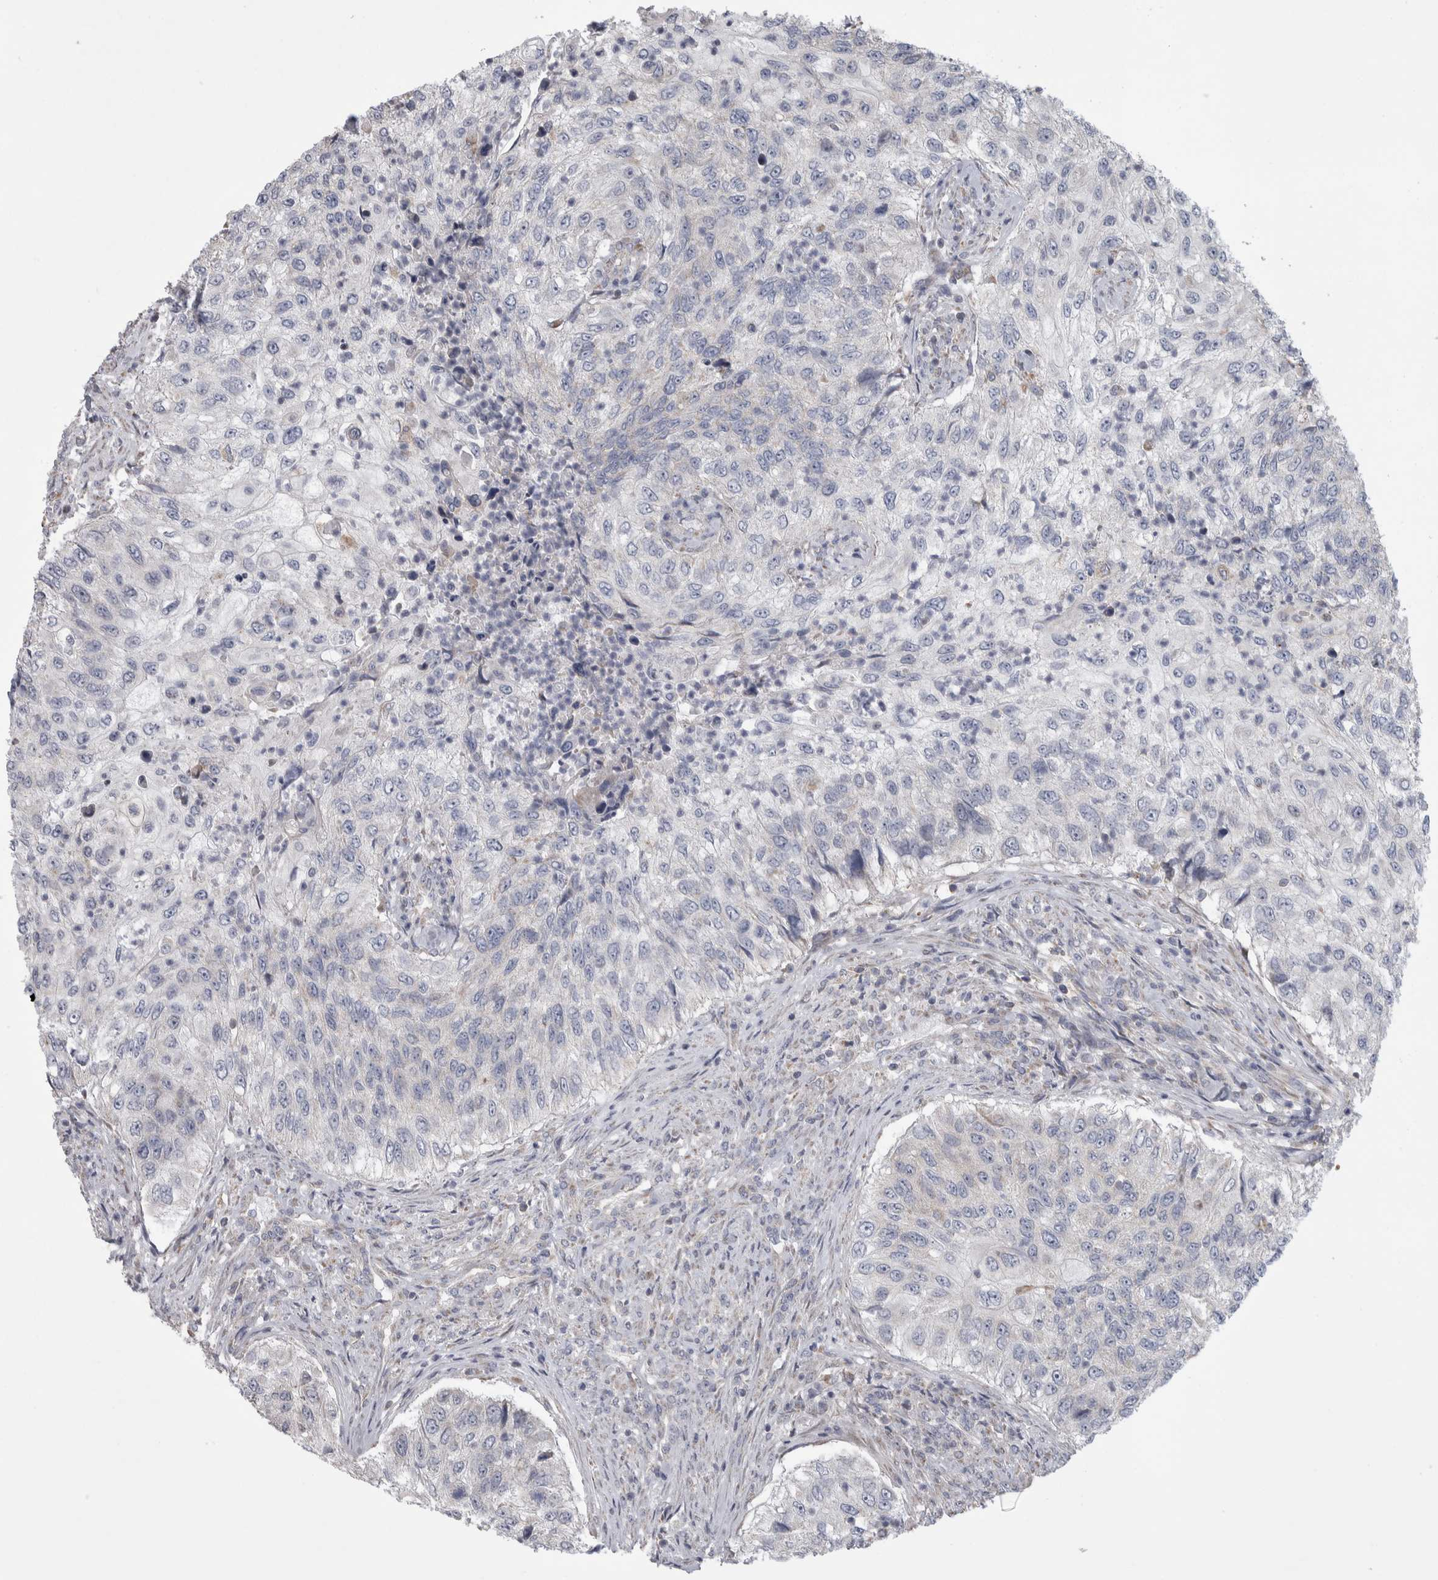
{"staining": {"intensity": "negative", "quantity": "none", "location": "none"}, "tissue": "urothelial cancer", "cell_type": "Tumor cells", "image_type": "cancer", "snomed": [{"axis": "morphology", "description": "Urothelial carcinoma, High grade"}, {"axis": "topography", "description": "Urinary bladder"}], "caption": "A high-resolution photomicrograph shows immunohistochemistry staining of urothelial cancer, which reveals no significant staining in tumor cells.", "gene": "SCO1", "patient": {"sex": "female", "age": 60}}